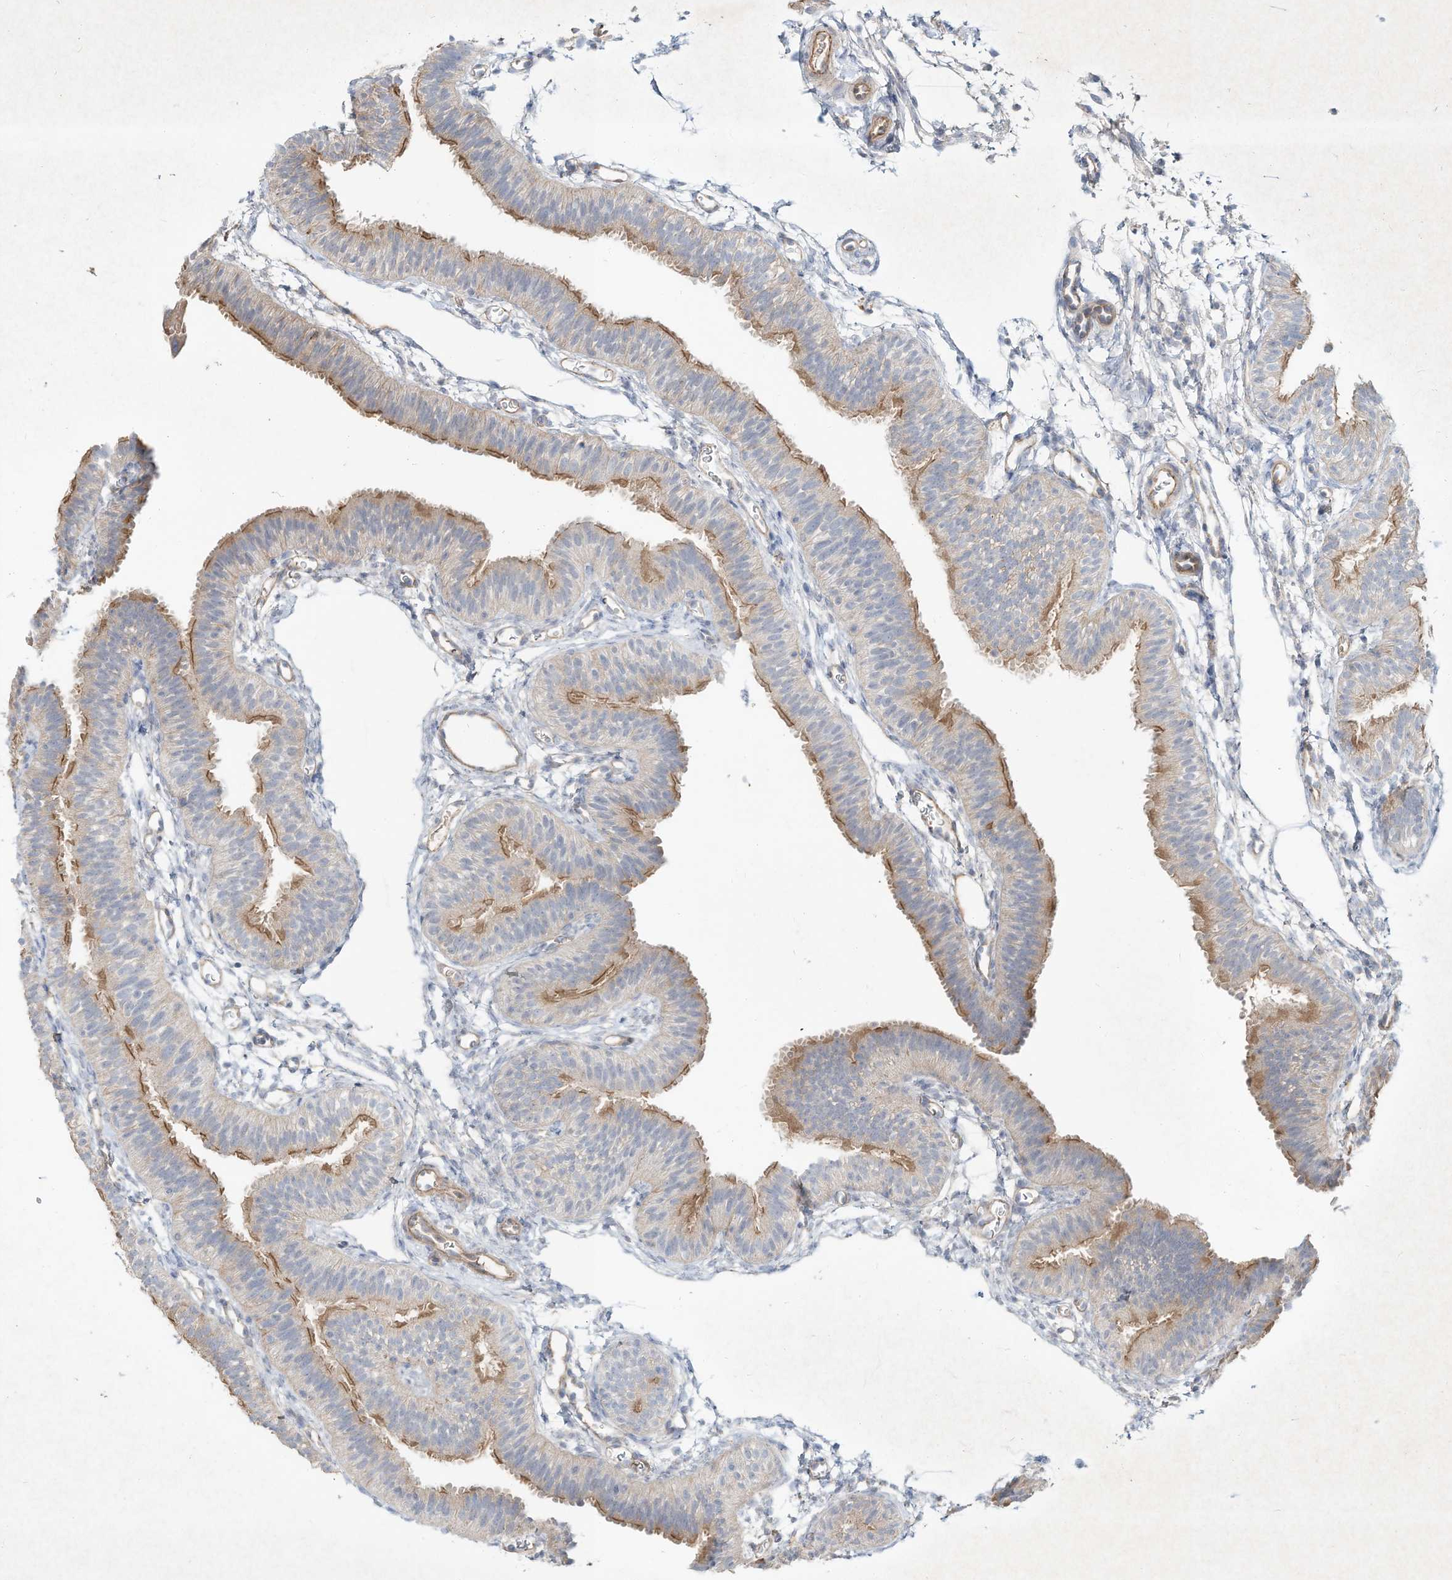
{"staining": {"intensity": "moderate", "quantity": "25%-75%", "location": "cytoplasmic/membranous"}, "tissue": "fallopian tube", "cell_type": "Glandular cells", "image_type": "normal", "snomed": [{"axis": "morphology", "description": "Normal tissue, NOS"}, {"axis": "topography", "description": "Fallopian tube"}], "caption": "The photomicrograph displays a brown stain indicating the presence of a protein in the cytoplasmic/membranous of glandular cells in fallopian tube. Using DAB (brown) and hematoxylin (blue) stains, captured at high magnification using brightfield microscopy.", "gene": "HTR5A", "patient": {"sex": "female", "age": 35}}